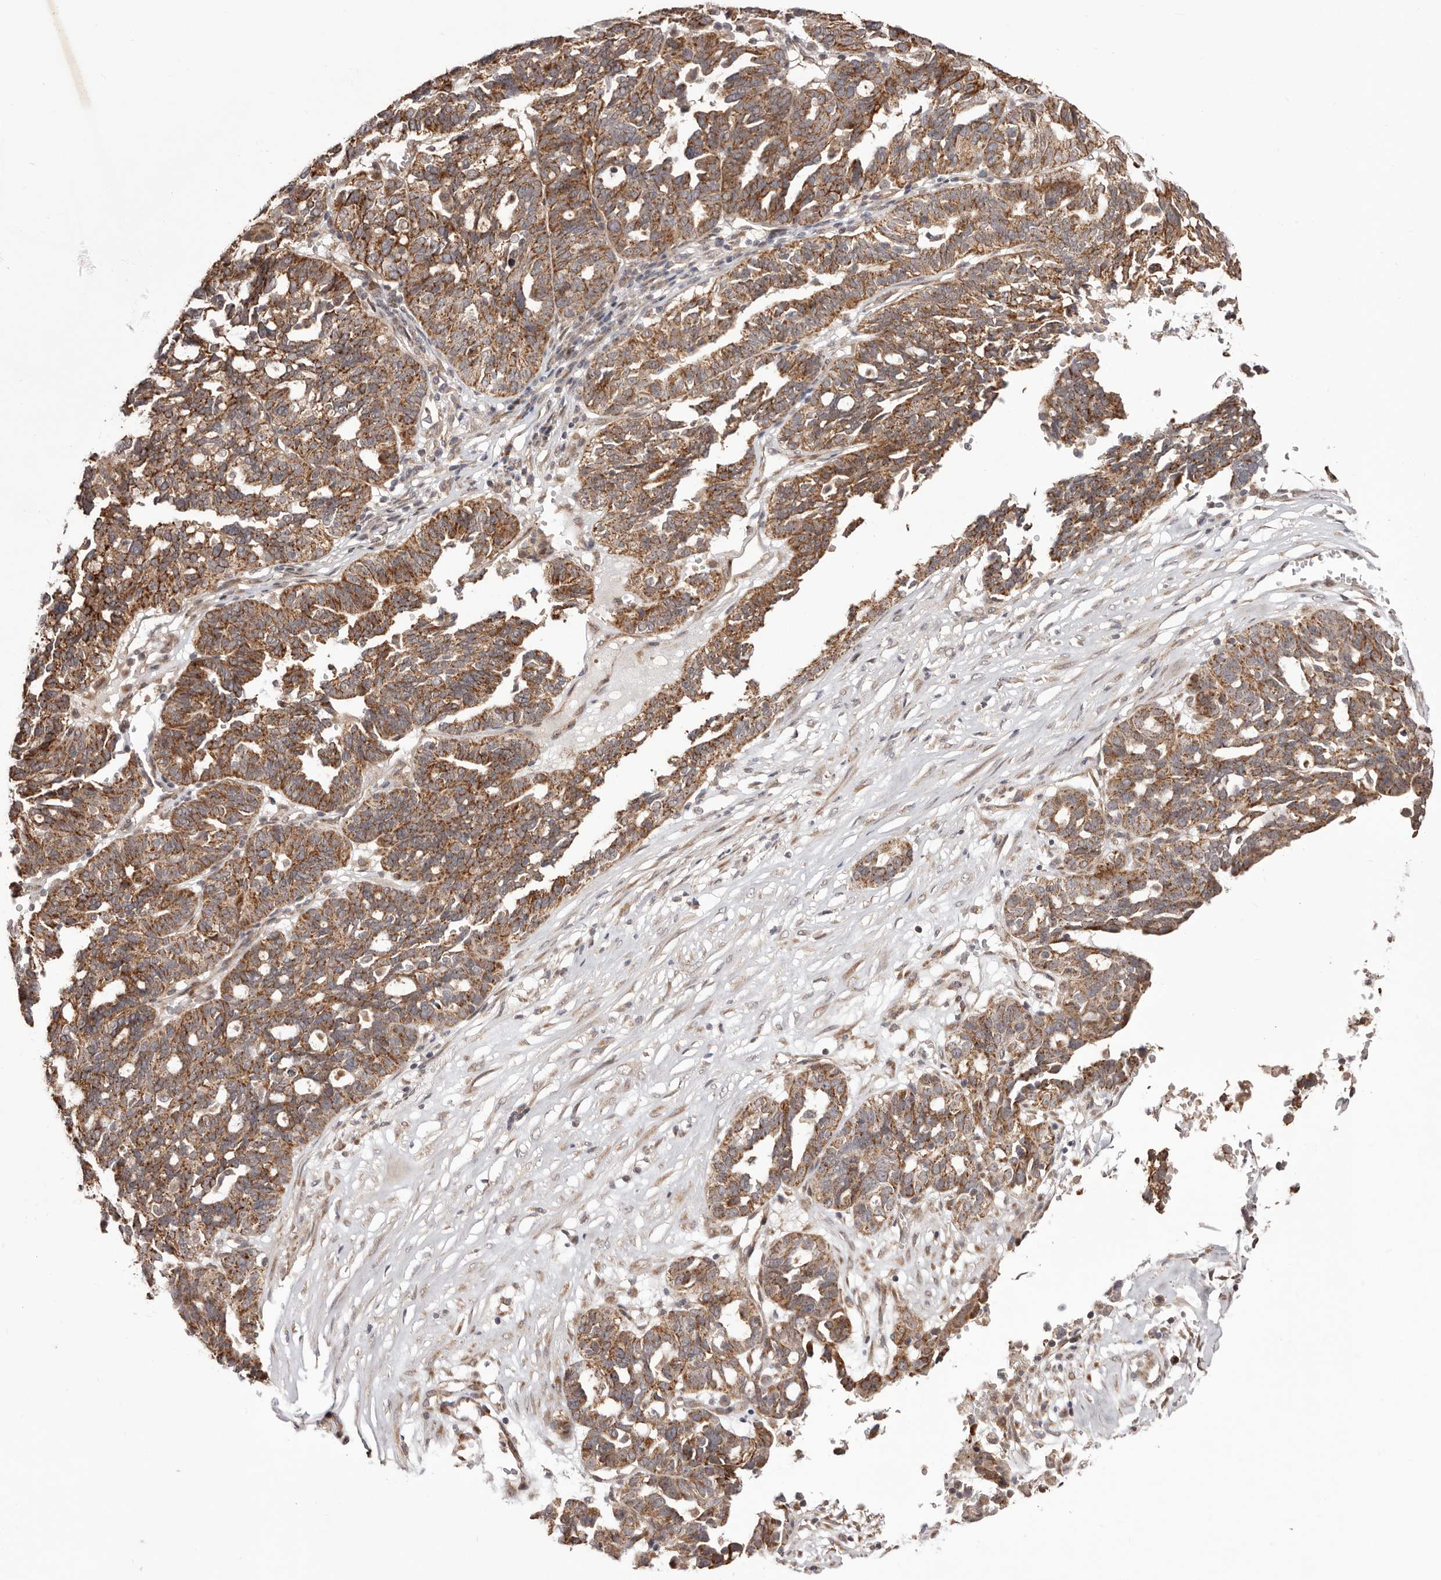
{"staining": {"intensity": "moderate", "quantity": ">75%", "location": "cytoplasmic/membranous"}, "tissue": "ovarian cancer", "cell_type": "Tumor cells", "image_type": "cancer", "snomed": [{"axis": "morphology", "description": "Cystadenocarcinoma, serous, NOS"}, {"axis": "topography", "description": "Ovary"}], "caption": "The immunohistochemical stain shows moderate cytoplasmic/membranous staining in tumor cells of serous cystadenocarcinoma (ovarian) tissue.", "gene": "EGR3", "patient": {"sex": "female", "age": 59}}